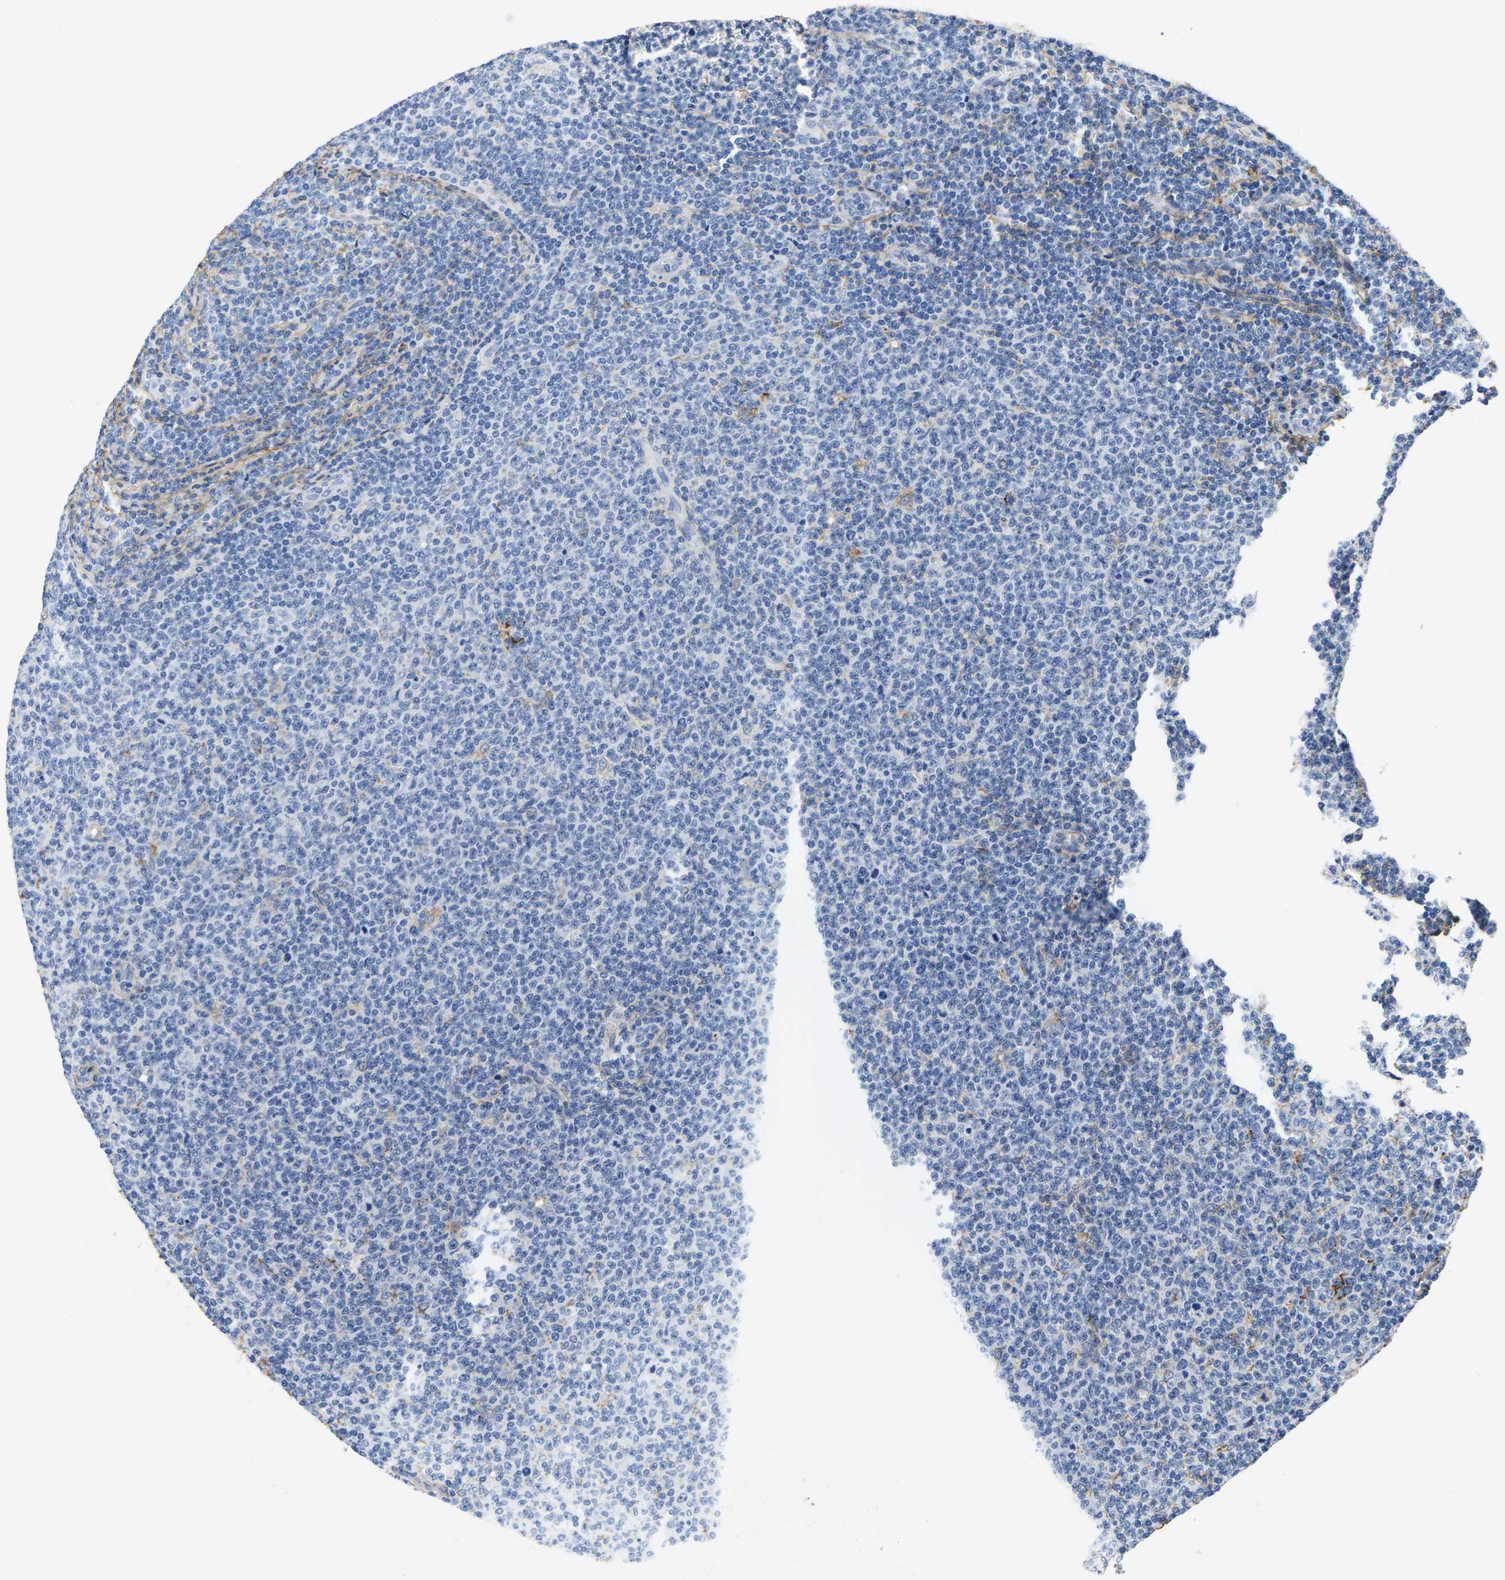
{"staining": {"intensity": "negative", "quantity": "none", "location": "none"}, "tissue": "lymphoma", "cell_type": "Tumor cells", "image_type": "cancer", "snomed": [{"axis": "morphology", "description": "Malignant lymphoma, non-Hodgkin's type, Low grade"}, {"axis": "topography", "description": "Lymph node"}], "caption": "IHC histopathology image of human malignant lymphoma, non-Hodgkin's type (low-grade) stained for a protein (brown), which displays no positivity in tumor cells.", "gene": "COL6A1", "patient": {"sex": "male", "age": 66}}